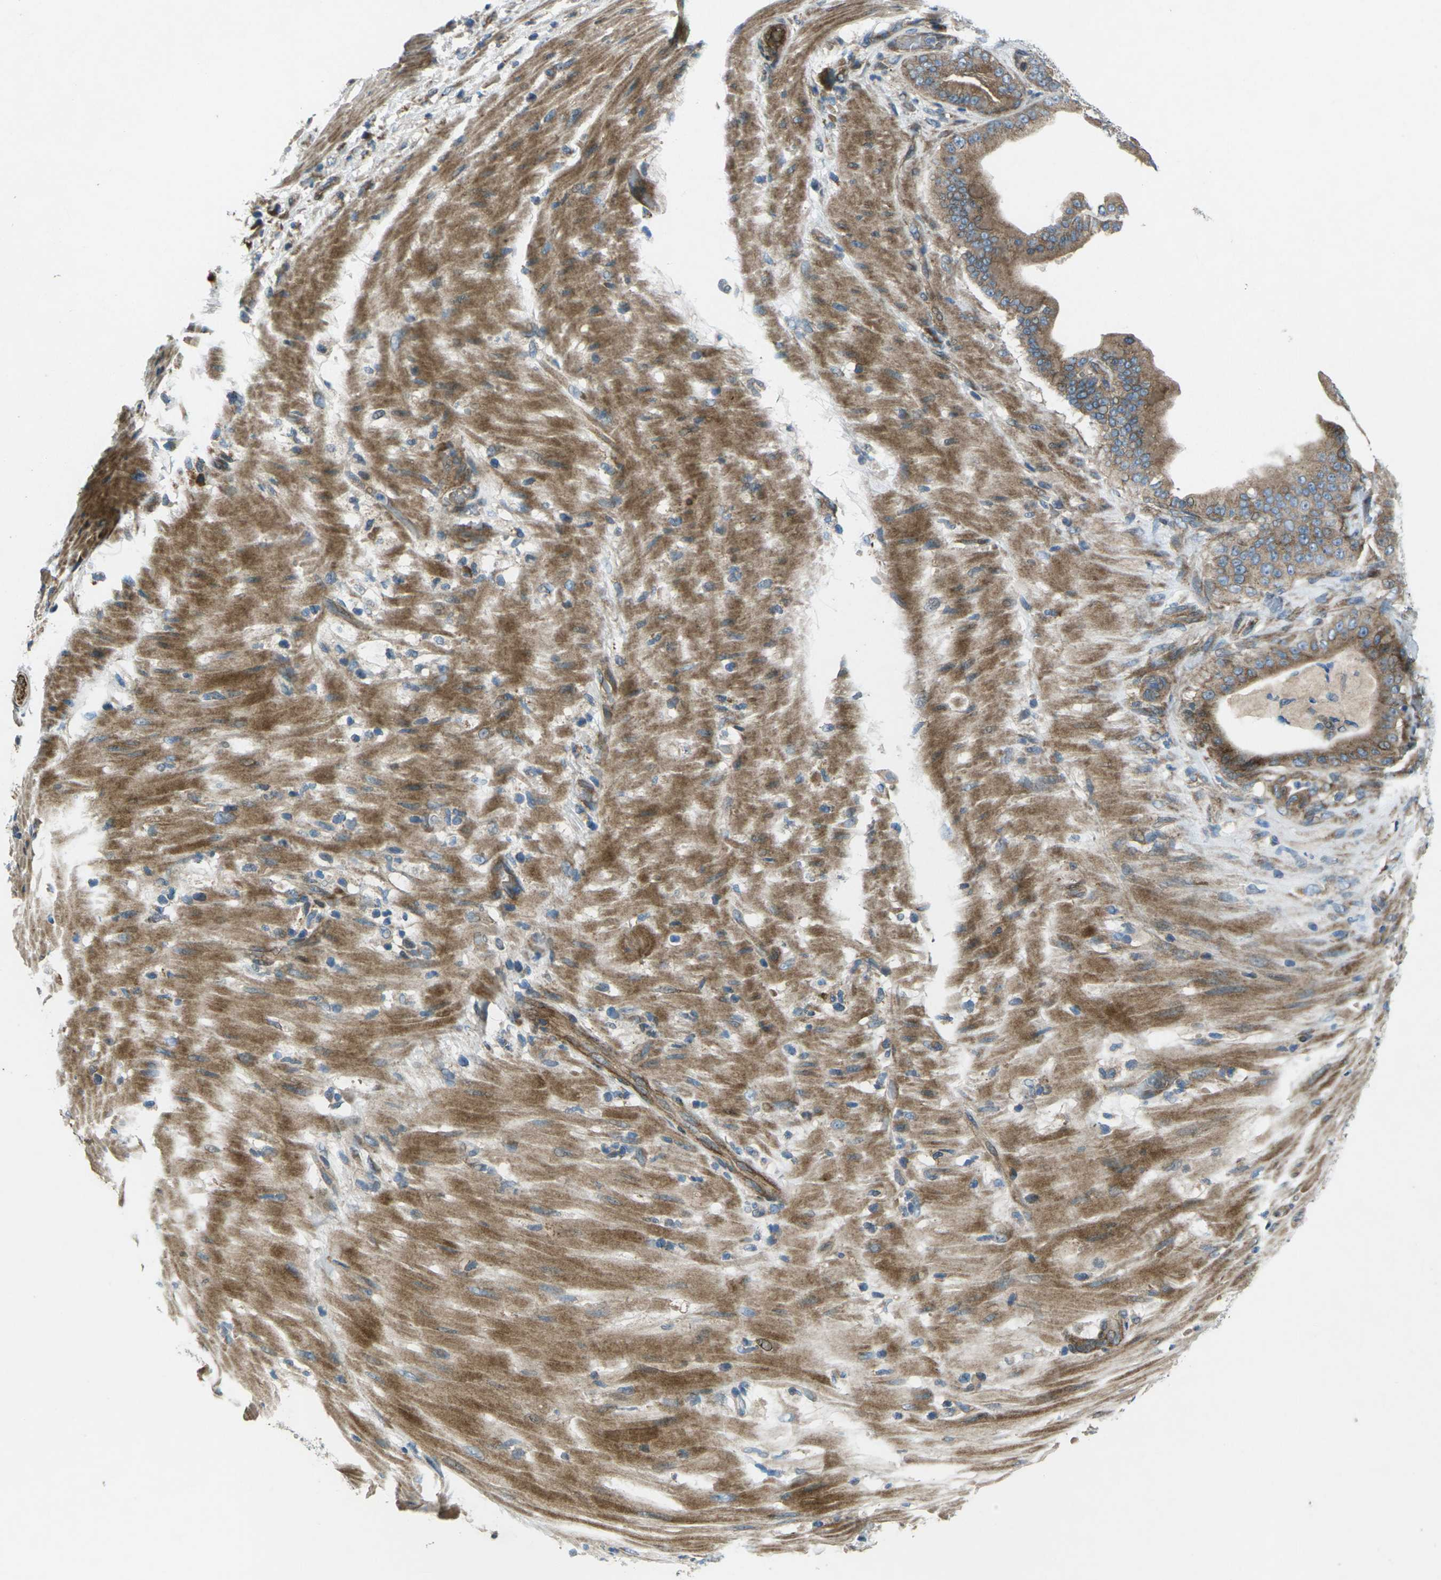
{"staining": {"intensity": "moderate", "quantity": ">75%", "location": "cytoplasmic/membranous"}, "tissue": "pancreatic cancer", "cell_type": "Tumor cells", "image_type": "cancer", "snomed": [{"axis": "morphology", "description": "Adenocarcinoma, NOS"}, {"axis": "topography", "description": "Pancreas"}], "caption": "An image of pancreatic adenocarcinoma stained for a protein shows moderate cytoplasmic/membranous brown staining in tumor cells. (Brightfield microscopy of DAB IHC at high magnification).", "gene": "EDNRA", "patient": {"sex": "male", "age": 63}}